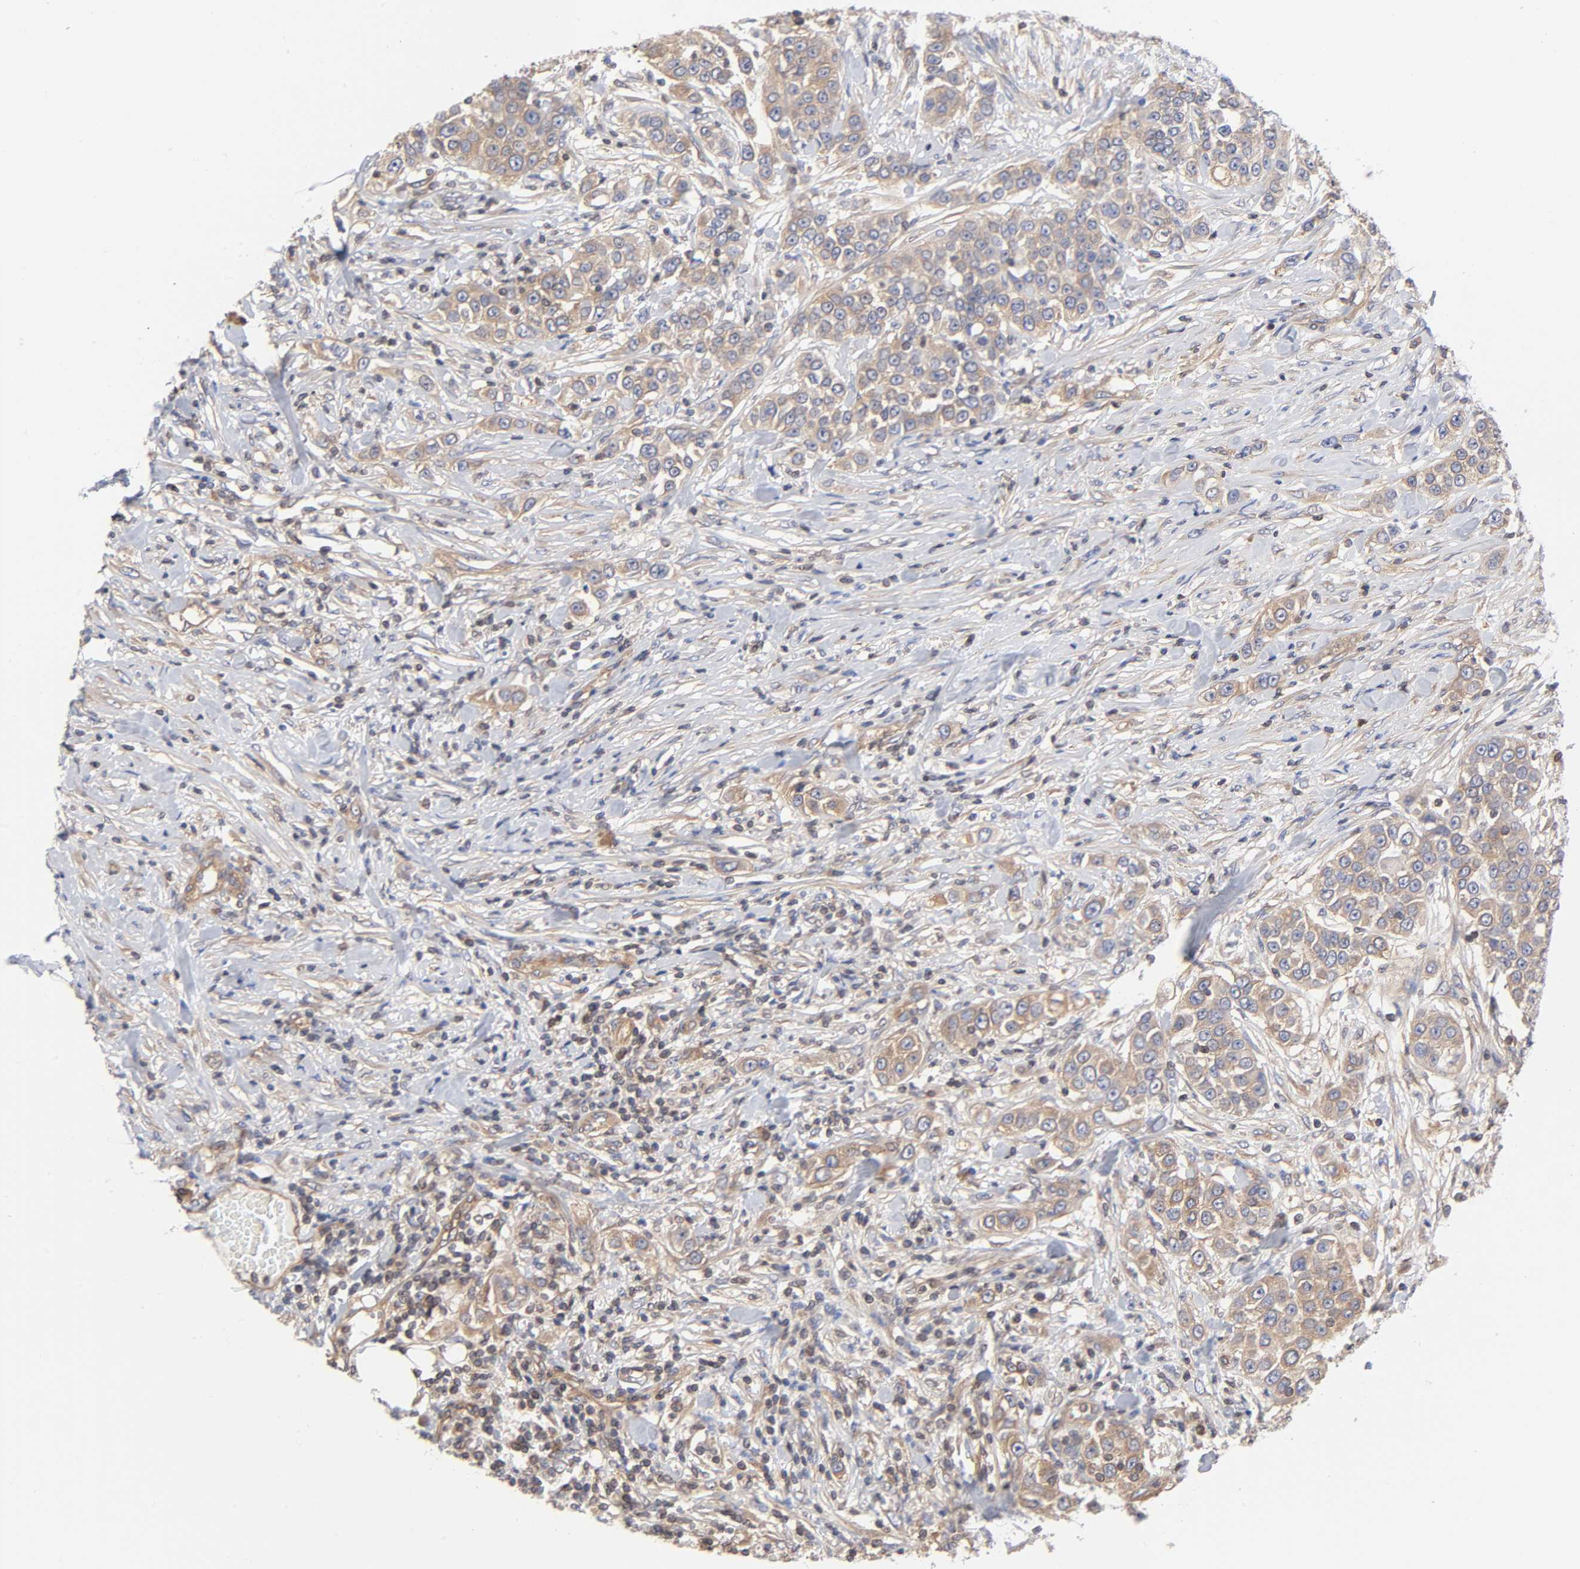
{"staining": {"intensity": "weak", "quantity": ">75%", "location": "cytoplasmic/membranous"}, "tissue": "urothelial cancer", "cell_type": "Tumor cells", "image_type": "cancer", "snomed": [{"axis": "morphology", "description": "Urothelial carcinoma, High grade"}, {"axis": "topography", "description": "Urinary bladder"}], "caption": "This histopathology image shows IHC staining of urothelial carcinoma (high-grade), with low weak cytoplasmic/membranous staining in approximately >75% of tumor cells.", "gene": "STRN3", "patient": {"sex": "female", "age": 80}}